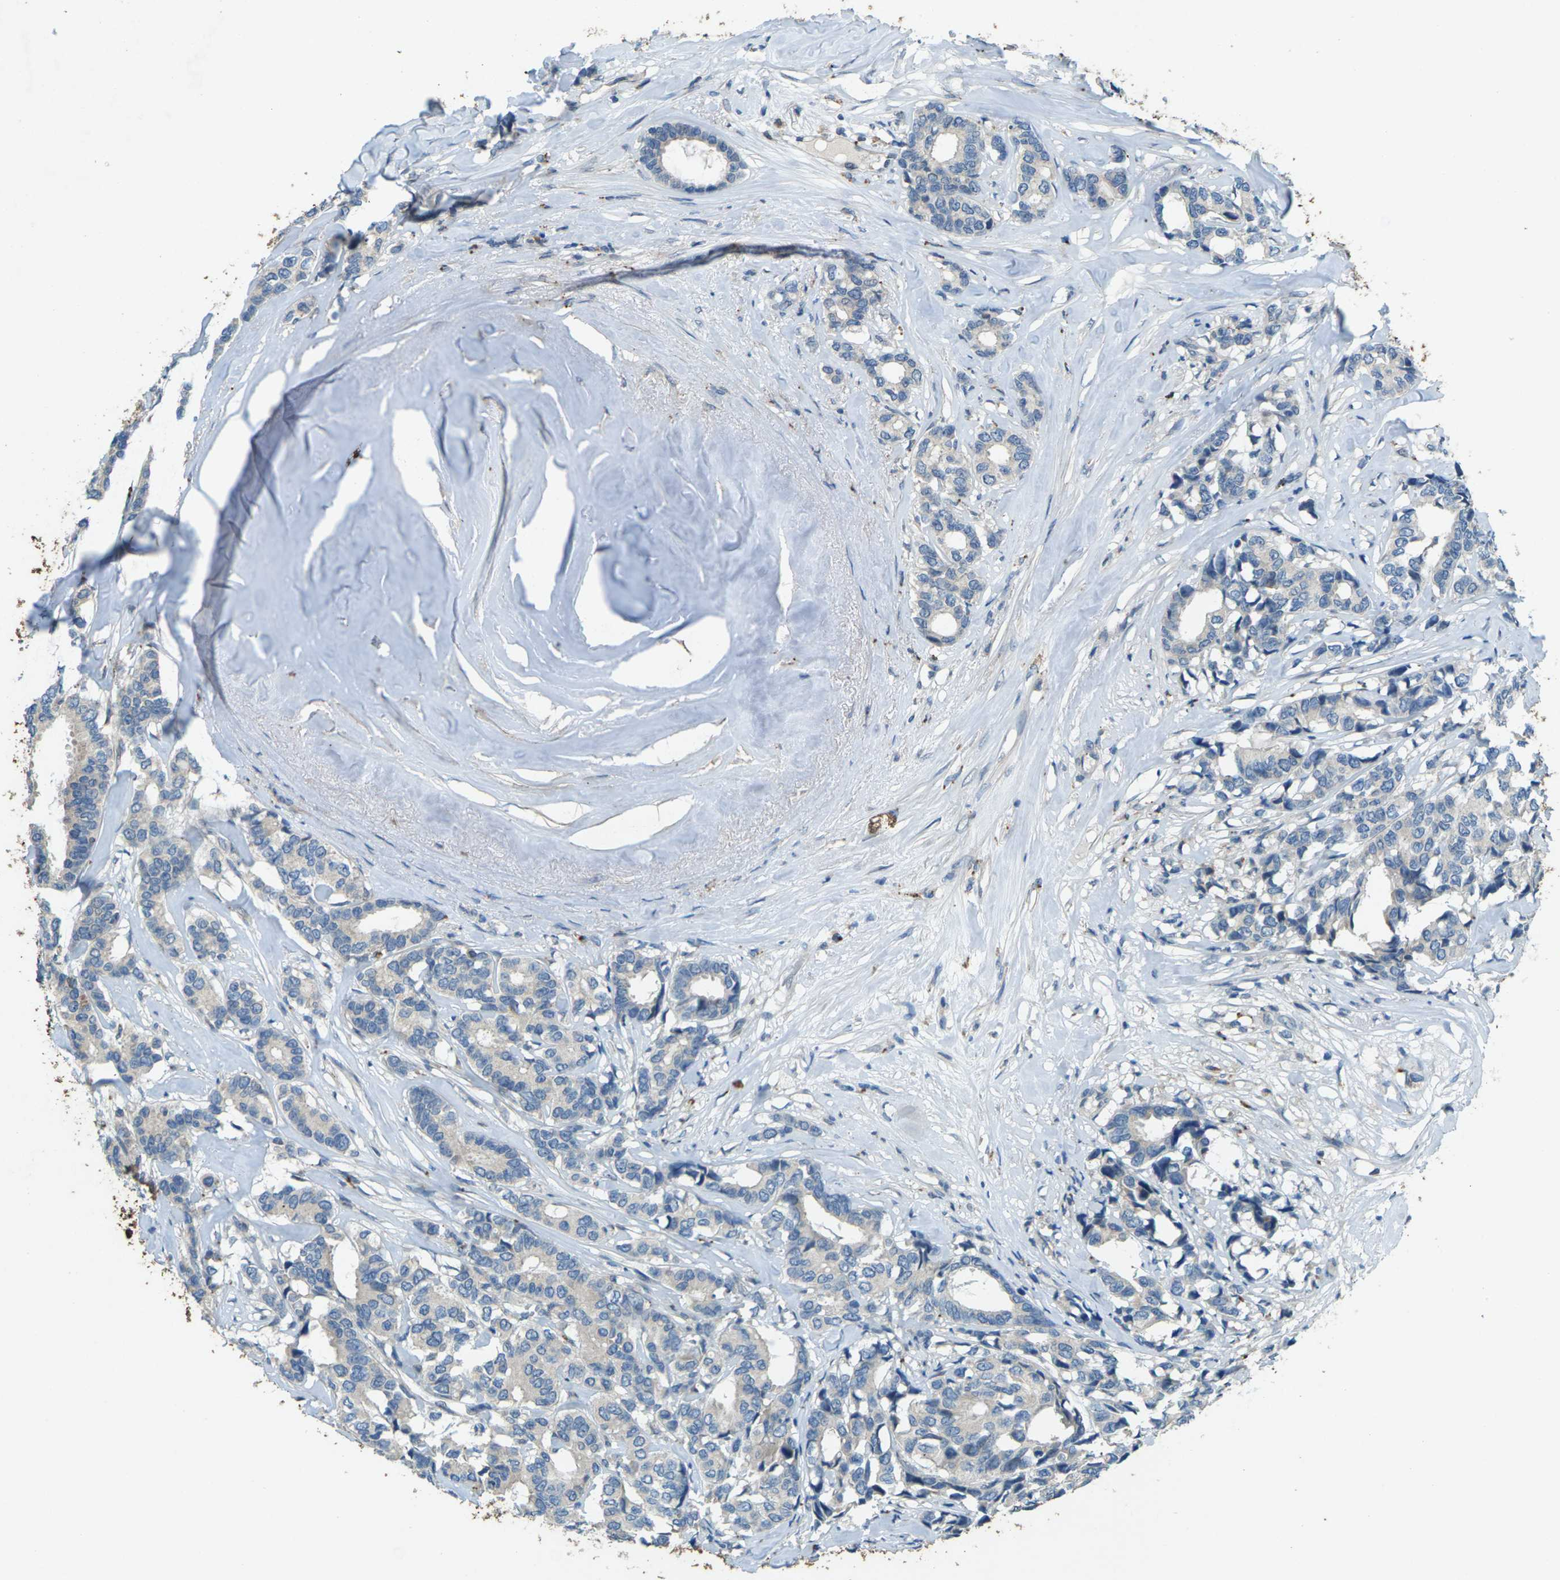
{"staining": {"intensity": "negative", "quantity": "none", "location": "none"}, "tissue": "breast cancer", "cell_type": "Tumor cells", "image_type": "cancer", "snomed": [{"axis": "morphology", "description": "Duct carcinoma"}, {"axis": "topography", "description": "Breast"}], "caption": "Tumor cells show no significant protein positivity in intraductal carcinoma (breast).", "gene": "SIGLEC14", "patient": {"sex": "female", "age": 87}}